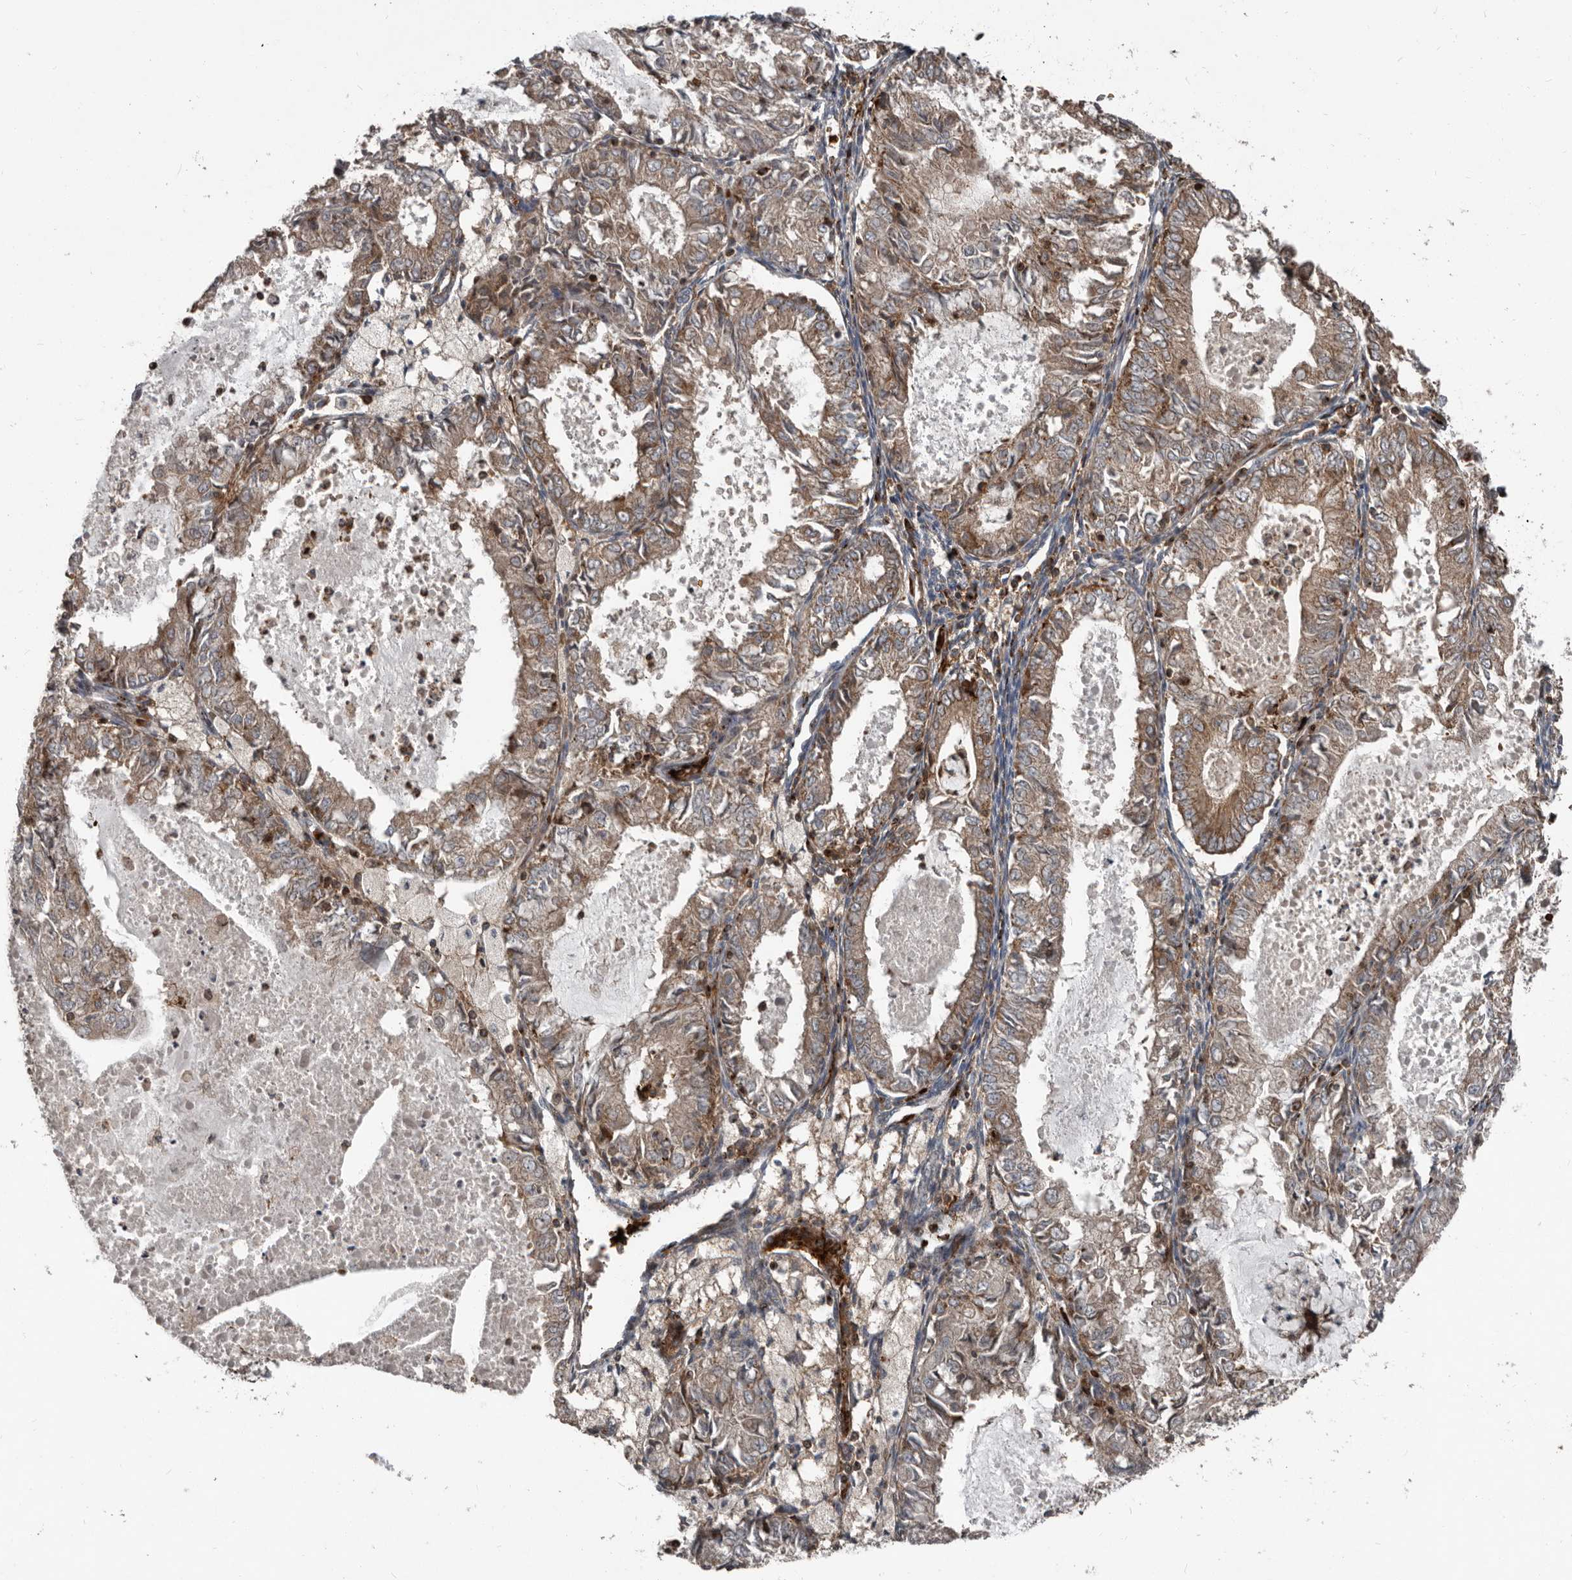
{"staining": {"intensity": "moderate", "quantity": ">75%", "location": "cytoplasmic/membranous"}, "tissue": "endometrial cancer", "cell_type": "Tumor cells", "image_type": "cancer", "snomed": [{"axis": "morphology", "description": "Adenocarcinoma, NOS"}, {"axis": "topography", "description": "Endometrium"}], "caption": "DAB (3,3'-diaminobenzidine) immunohistochemical staining of endometrial cancer (adenocarcinoma) reveals moderate cytoplasmic/membranous protein positivity in about >75% of tumor cells. (DAB IHC with brightfield microscopy, high magnification).", "gene": "FBXO31", "patient": {"sex": "female", "age": 57}}